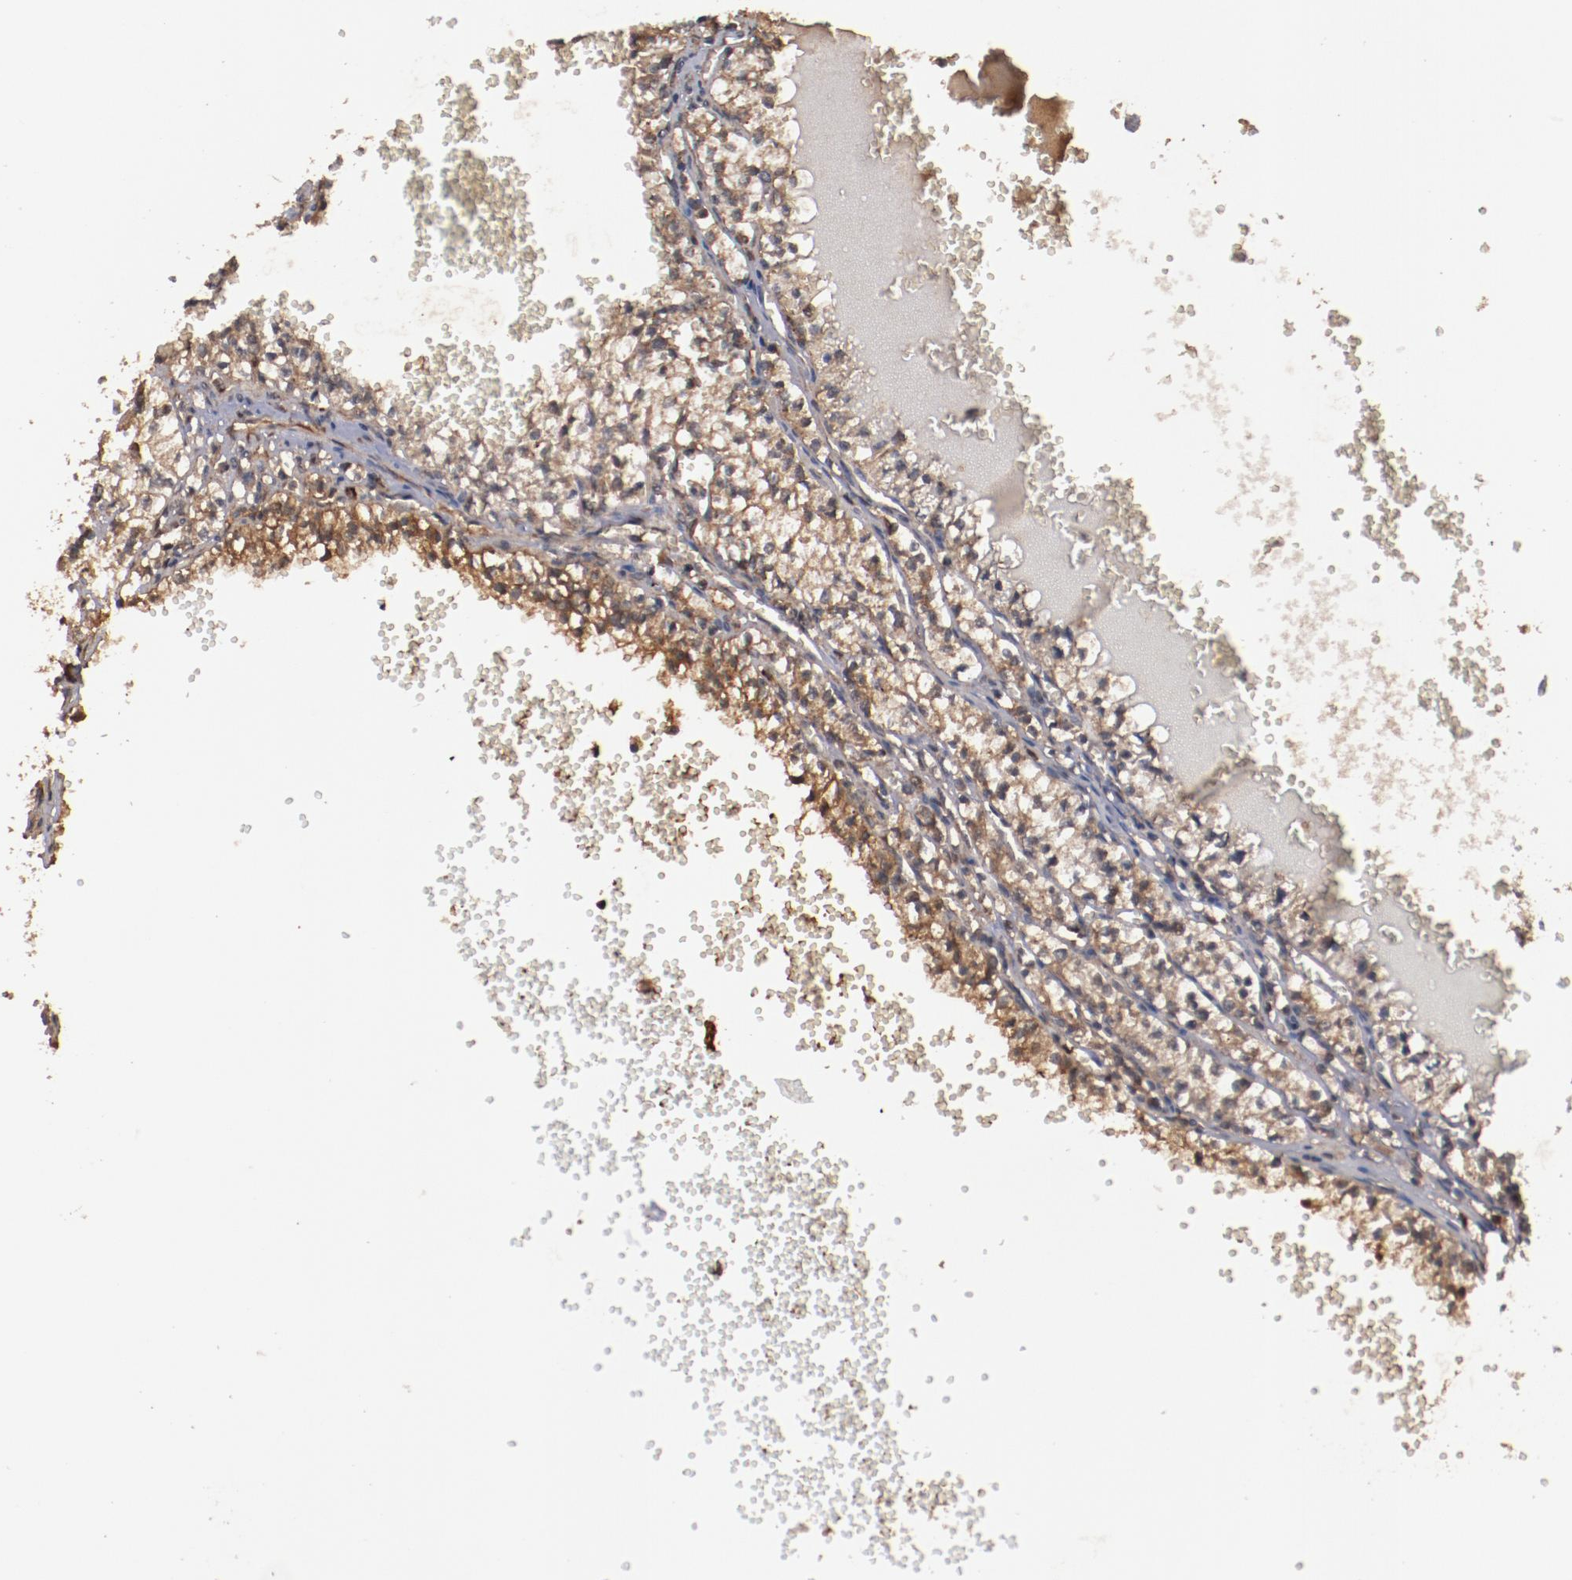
{"staining": {"intensity": "strong", "quantity": ">75%", "location": "cytoplasmic/membranous"}, "tissue": "renal cancer", "cell_type": "Tumor cells", "image_type": "cancer", "snomed": [{"axis": "morphology", "description": "Adenocarcinoma, NOS"}, {"axis": "topography", "description": "Kidney"}], "caption": "Adenocarcinoma (renal) stained for a protein reveals strong cytoplasmic/membranous positivity in tumor cells. The staining is performed using DAB (3,3'-diaminobenzidine) brown chromogen to label protein expression. The nuclei are counter-stained blue using hematoxylin.", "gene": "TENM1", "patient": {"sex": "male", "age": 61}}